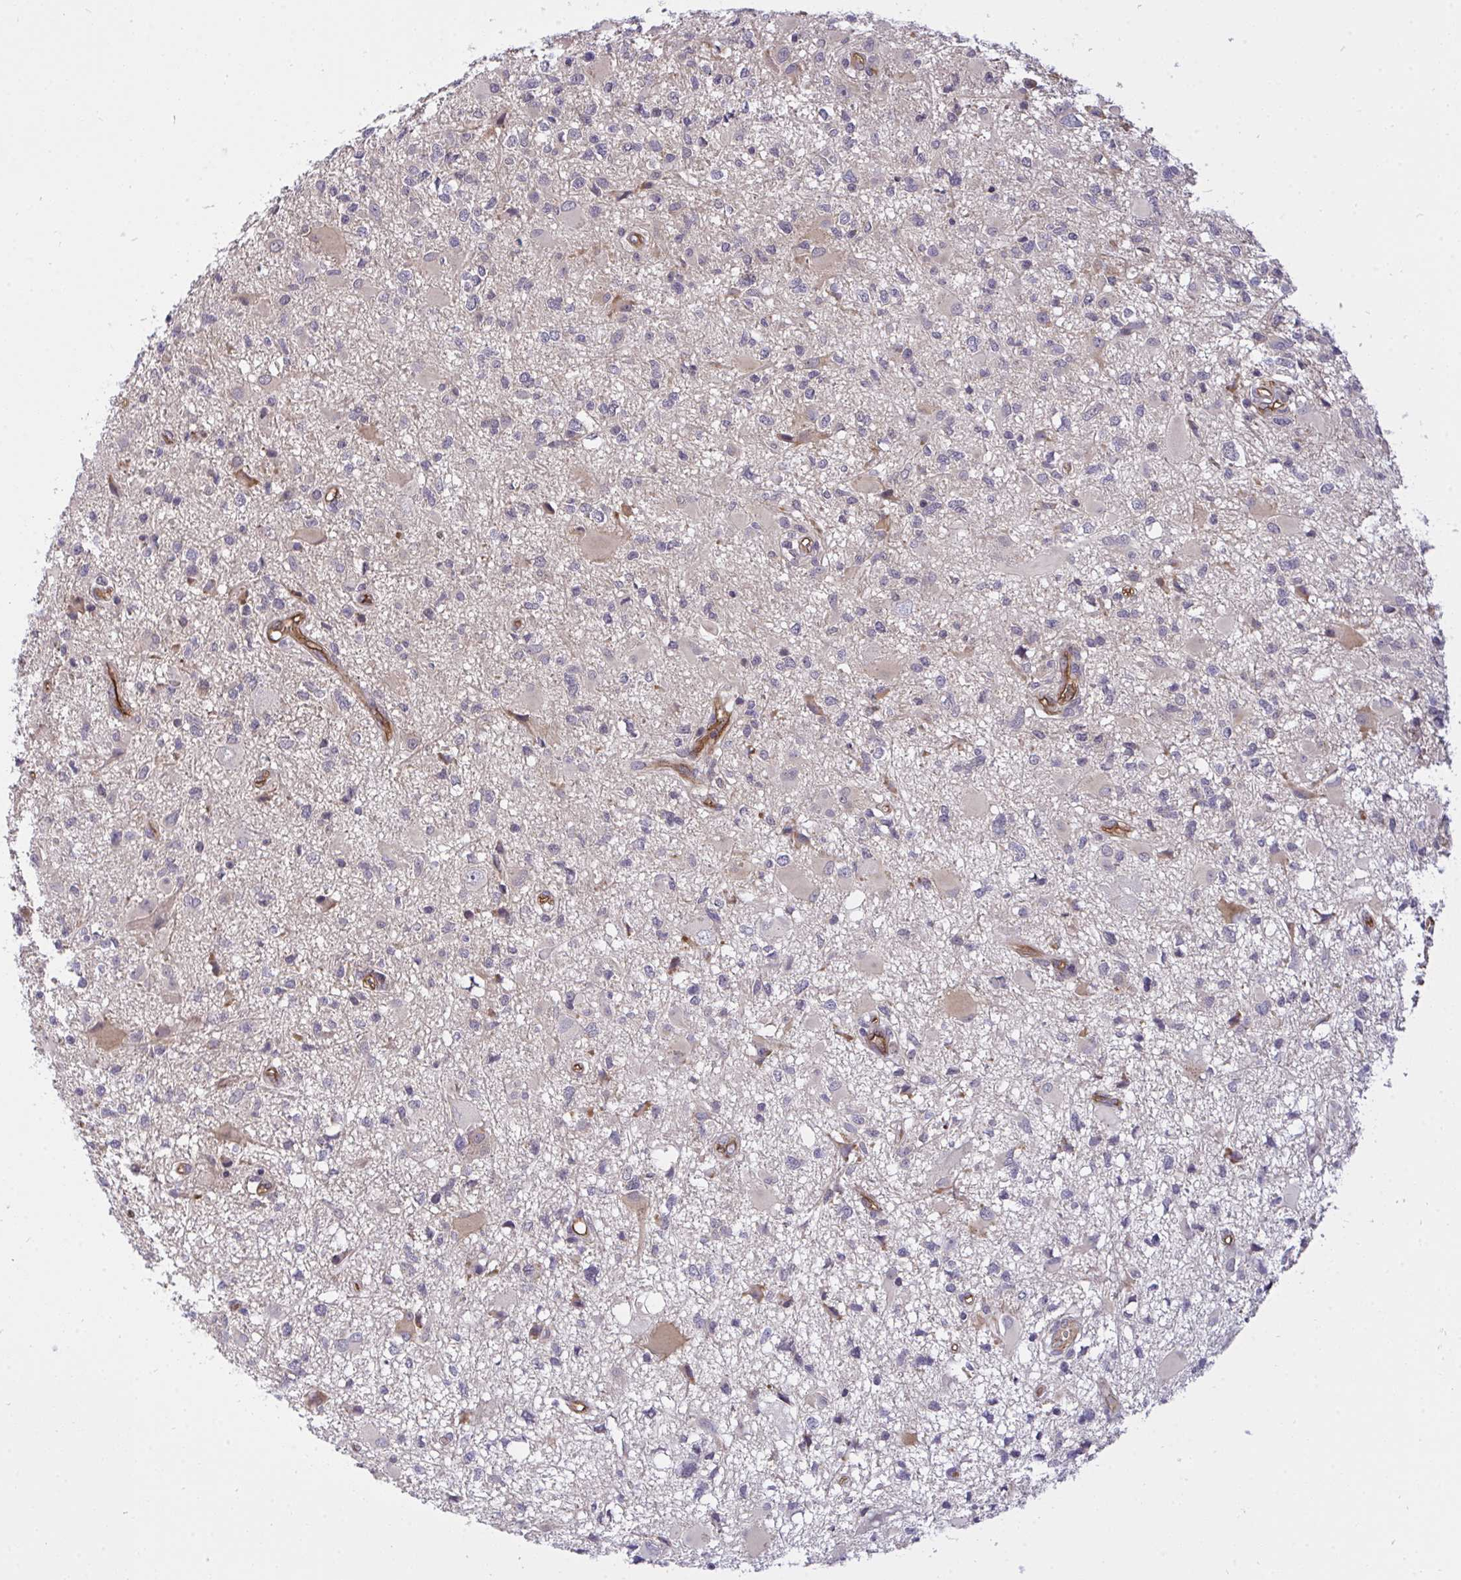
{"staining": {"intensity": "negative", "quantity": "none", "location": "none"}, "tissue": "glioma", "cell_type": "Tumor cells", "image_type": "cancer", "snomed": [{"axis": "morphology", "description": "Glioma, malignant, High grade"}, {"axis": "topography", "description": "Brain"}], "caption": "This is a photomicrograph of immunohistochemistry (IHC) staining of malignant high-grade glioma, which shows no expression in tumor cells.", "gene": "C19orf54", "patient": {"sex": "male", "age": 54}}